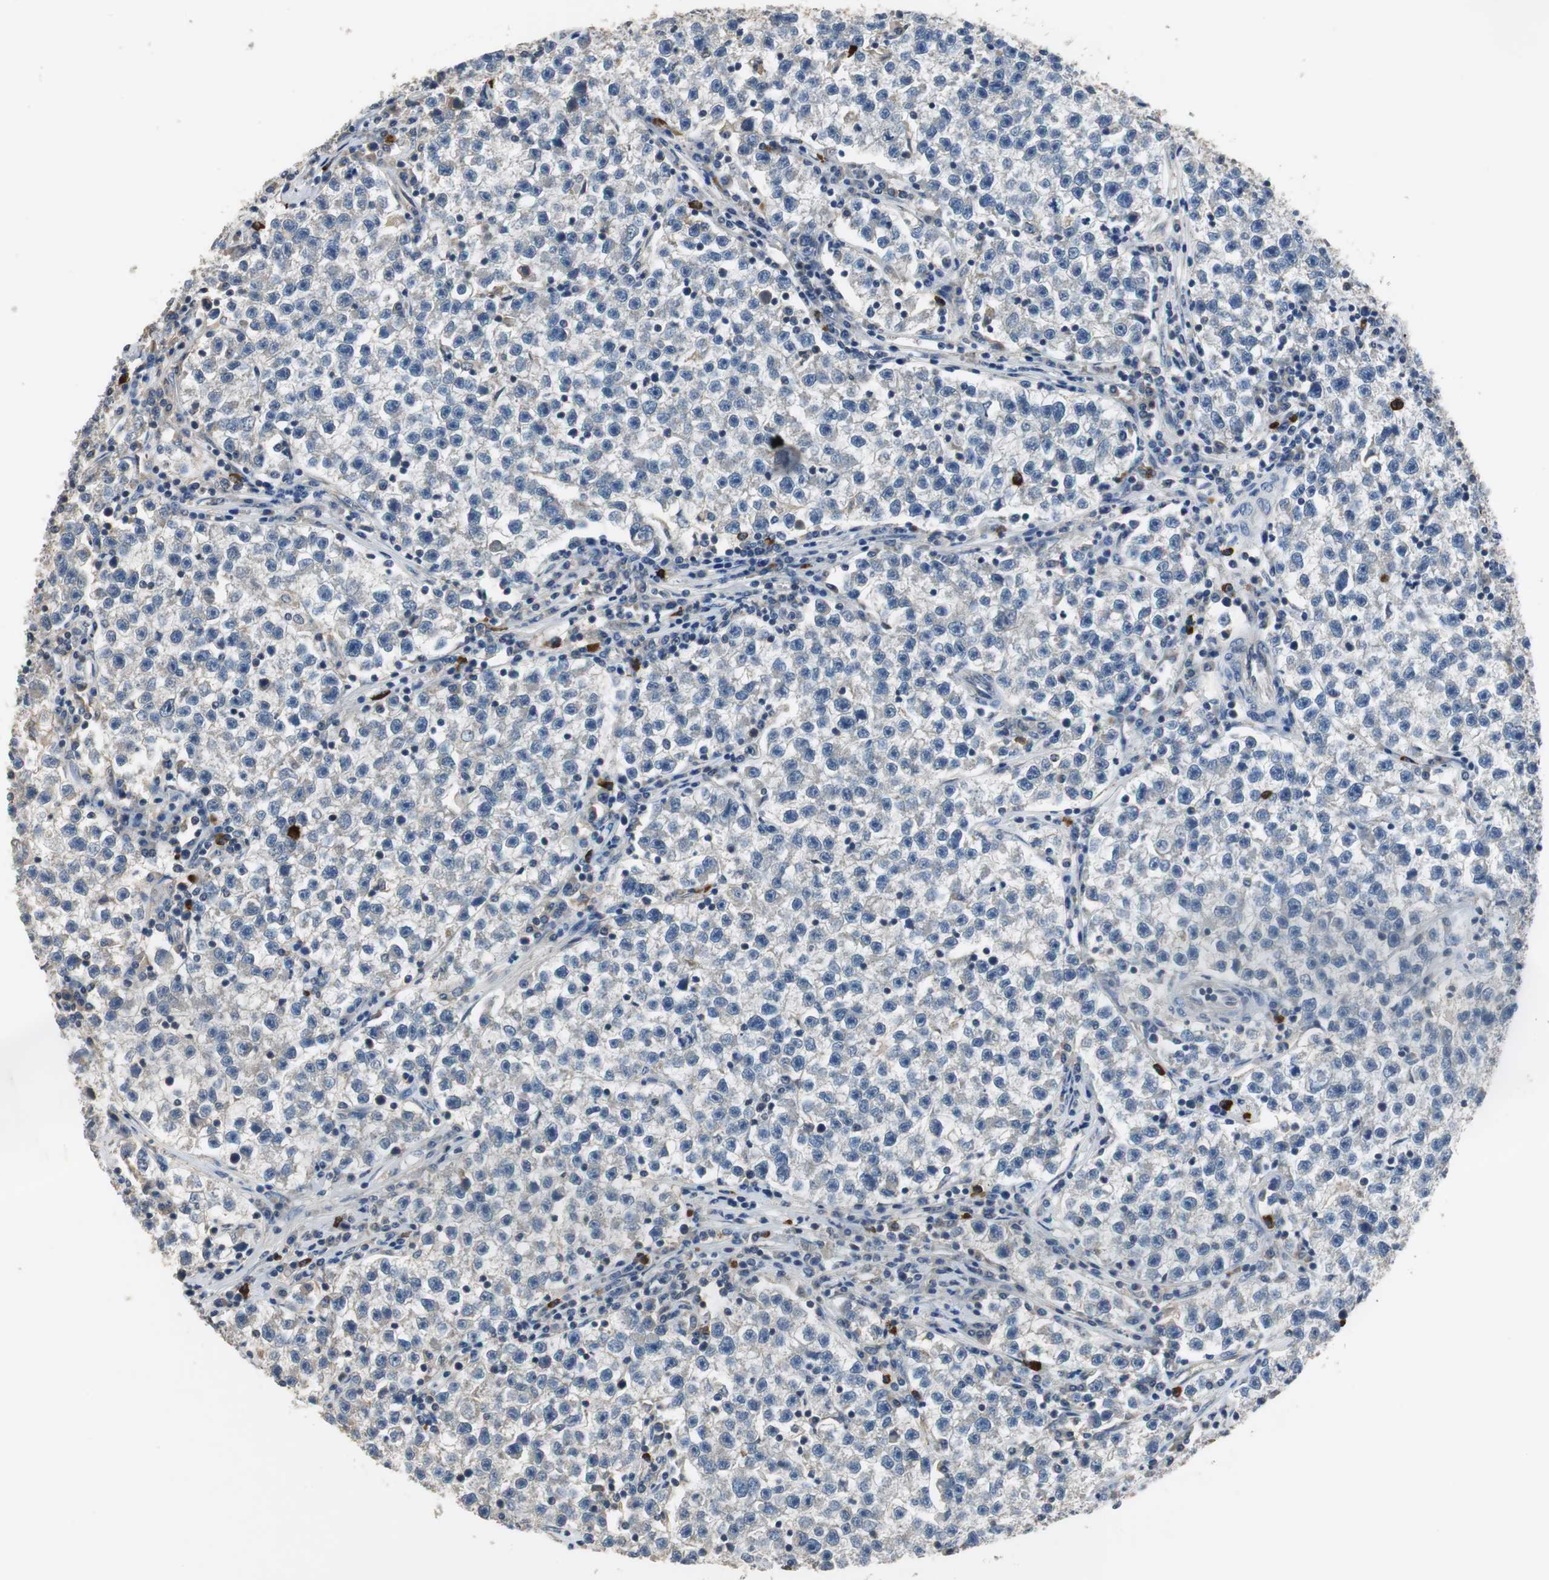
{"staining": {"intensity": "negative", "quantity": "none", "location": "none"}, "tissue": "testis cancer", "cell_type": "Tumor cells", "image_type": "cancer", "snomed": [{"axis": "morphology", "description": "Seminoma, NOS"}, {"axis": "topography", "description": "Testis"}], "caption": "The immunohistochemistry (IHC) histopathology image has no significant positivity in tumor cells of testis seminoma tissue. (Immunohistochemistry, brightfield microscopy, high magnification).", "gene": "MTIF2", "patient": {"sex": "male", "age": 22}}